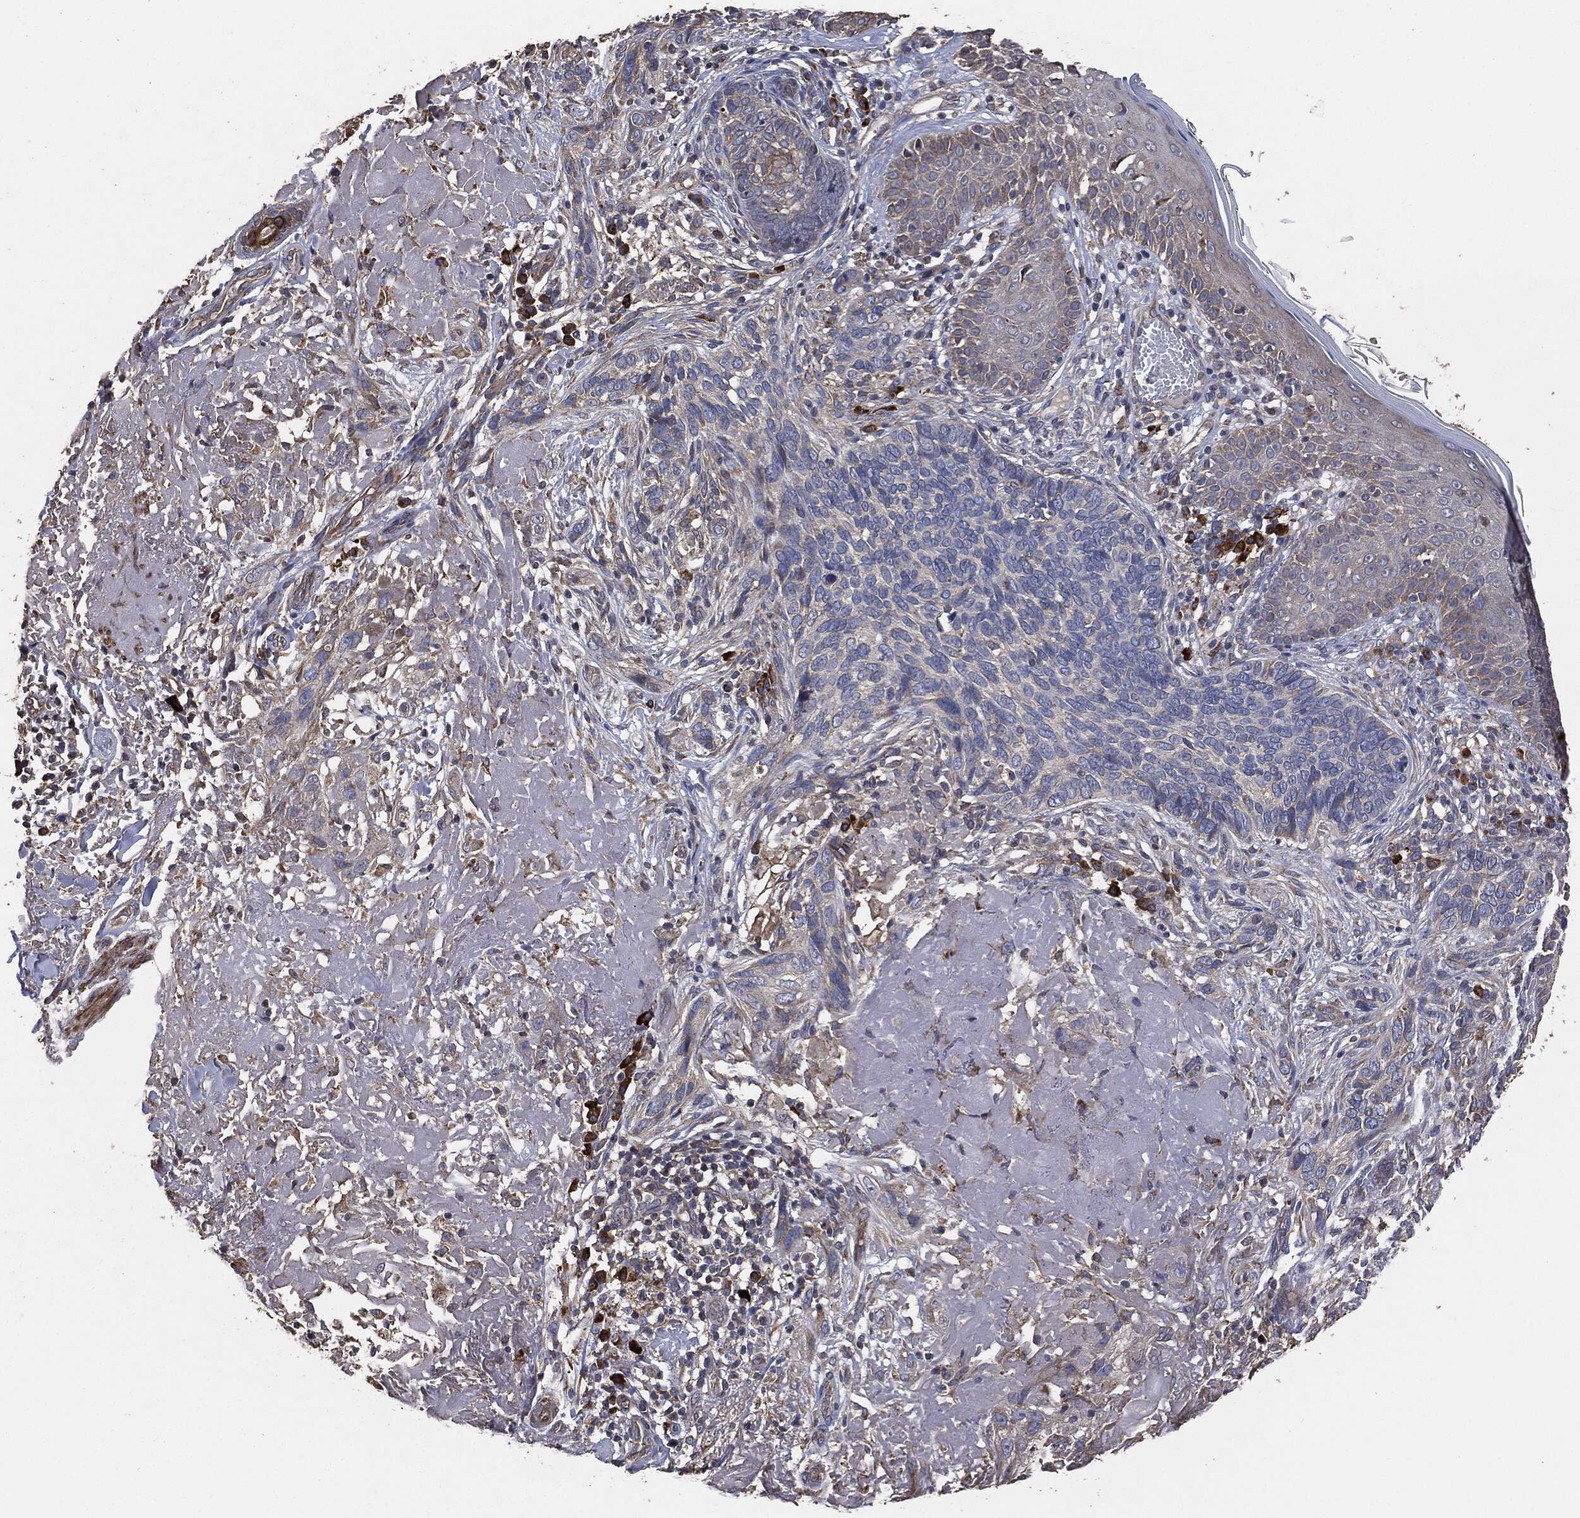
{"staining": {"intensity": "negative", "quantity": "none", "location": "none"}, "tissue": "skin cancer", "cell_type": "Tumor cells", "image_type": "cancer", "snomed": [{"axis": "morphology", "description": "Basal cell carcinoma"}, {"axis": "topography", "description": "Skin"}], "caption": "Immunohistochemistry (IHC) of human skin cancer (basal cell carcinoma) exhibits no staining in tumor cells. Brightfield microscopy of immunohistochemistry stained with DAB (3,3'-diaminobenzidine) (brown) and hematoxylin (blue), captured at high magnification.", "gene": "STK3", "patient": {"sex": "male", "age": 91}}